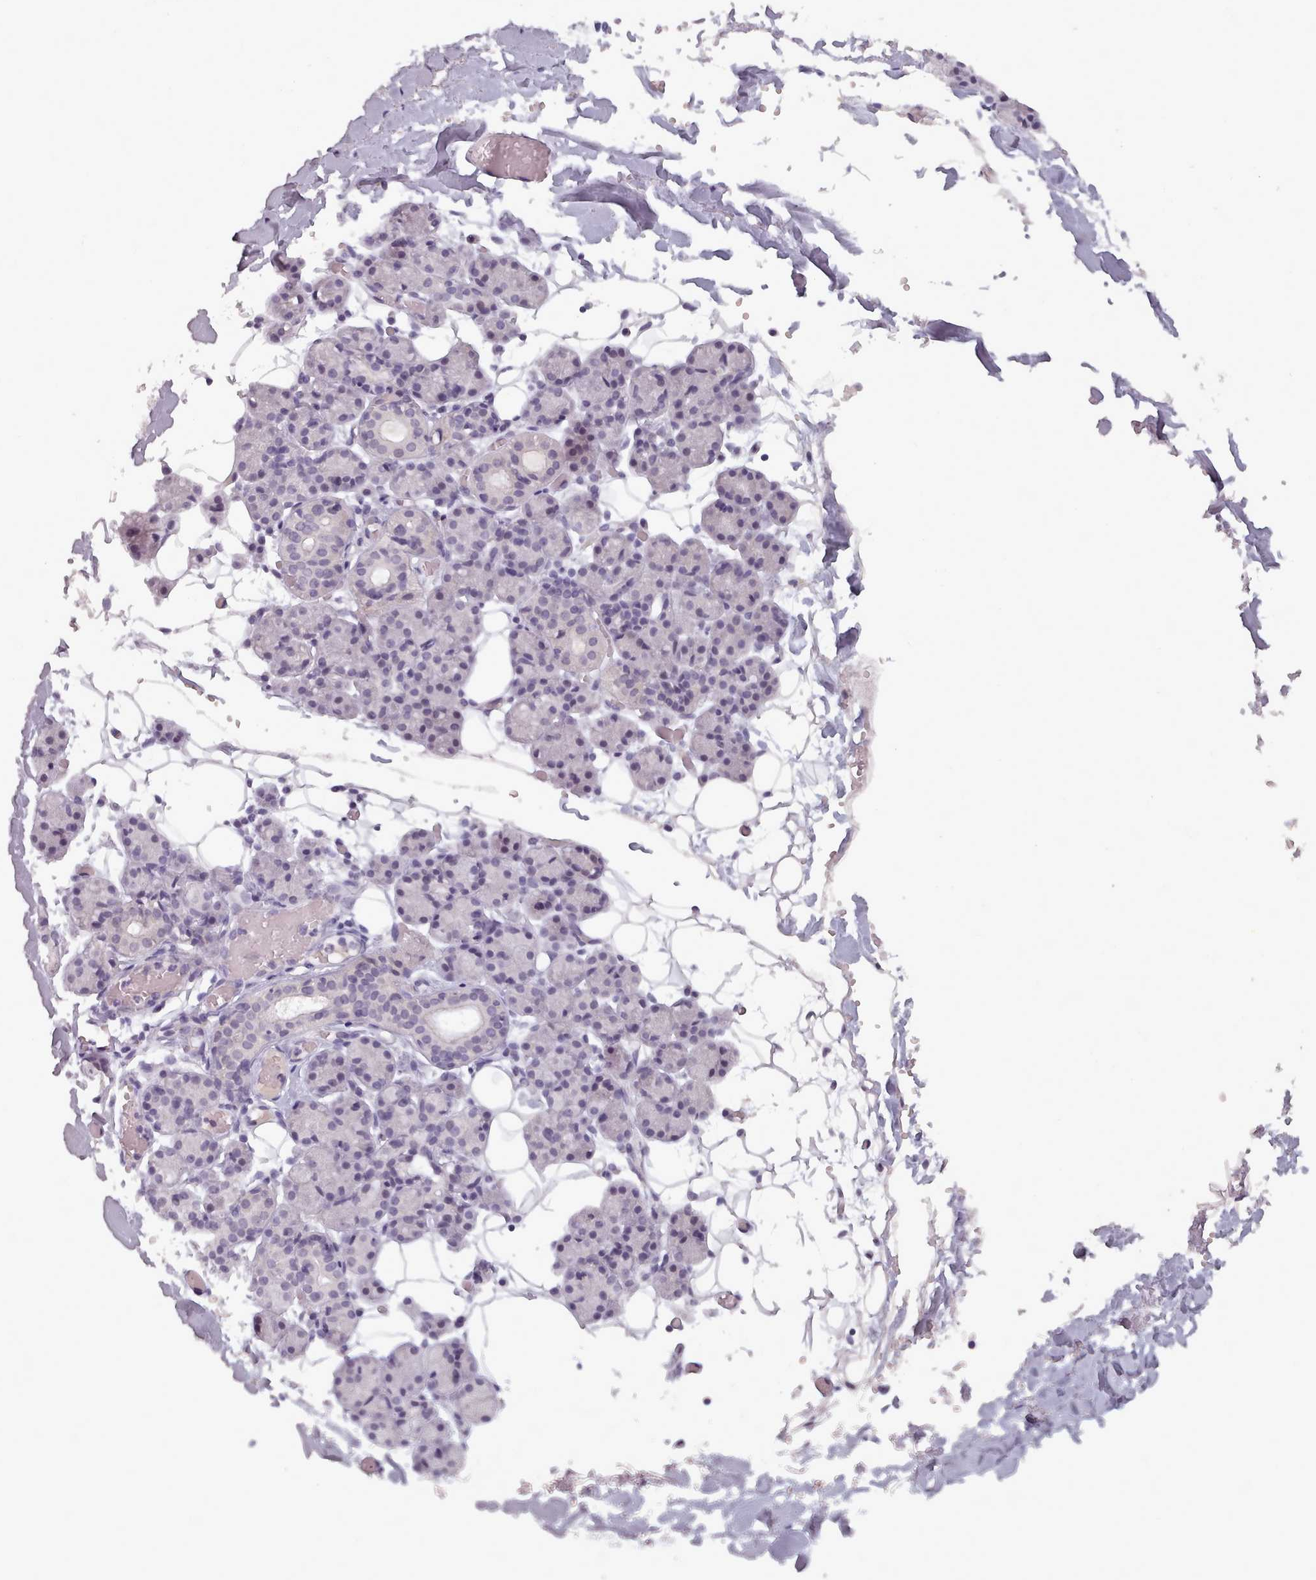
{"staining": {"intensity": "negative", "quantity": "none", "location": "none"}, "tissue": "salivary gland", "cell_type": "Glandular cells", "image_type": "normal", "snomed": [{"axis": "morphology", "description": "Normal tissue, NOS"}, {"axis": "topography", "description": "Salivary gland"}], "caption": "This is a image of IHC staining of normal salivary gland, which shows no expression in glandular cells. (Stains: DAB (3,3'-diaminobenzidine) IHC with hematoxylin counter stain, Microscopy: brightfield microscopy at high magnification).", "gene": "PBX4", "patient": {"sex": "male", "age": 63}}